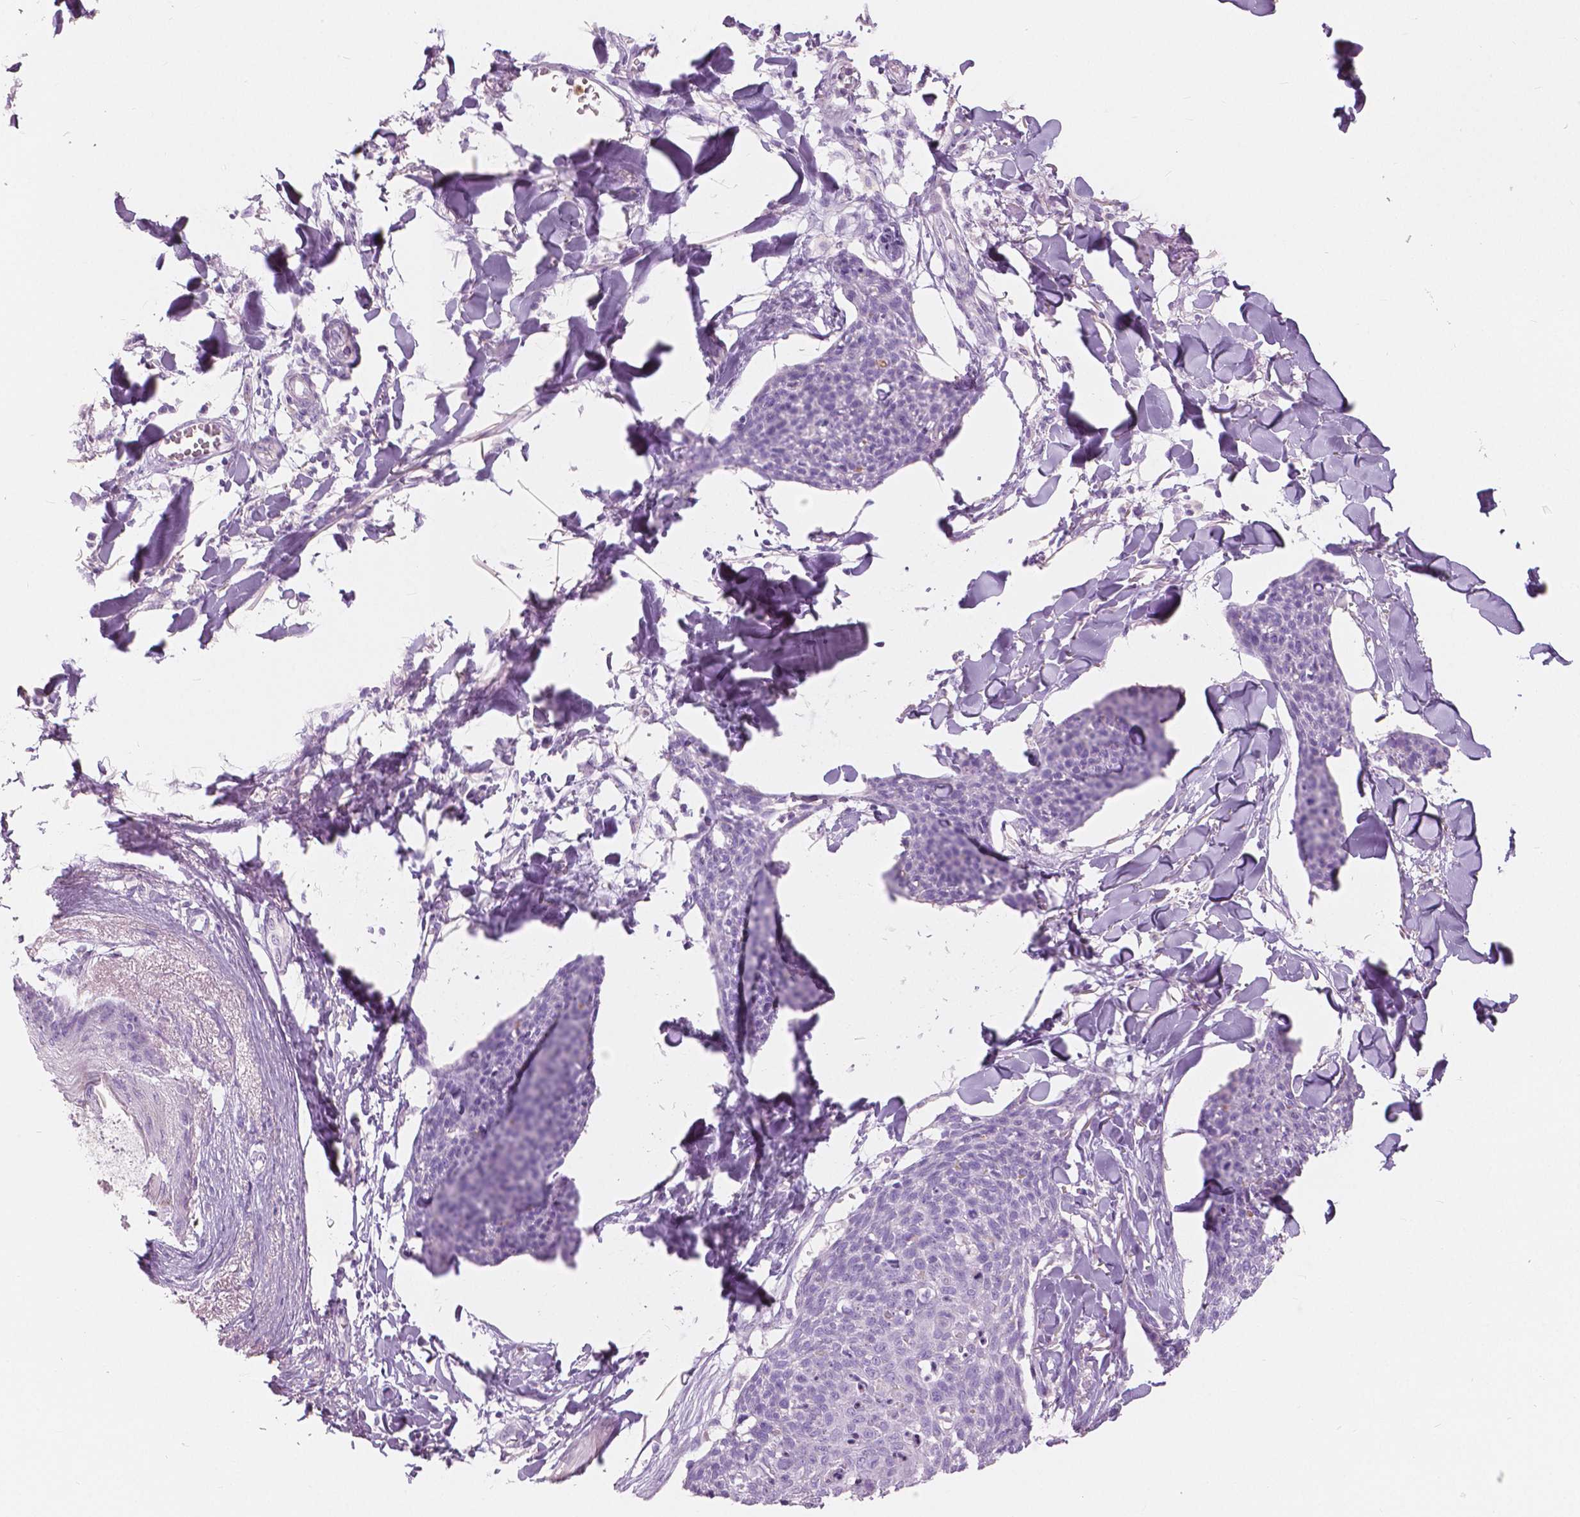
{"staining": {"intensity": "negative", "quantity": "none", "location": "none"}, "tissue": "skin cancer", "cell_type": "Tumor cells", "image_type": "cancer", "snomed": [{"axis": "morphology", "description": "Squamous cell carcinoma, NOS"}, {"axis": "topography", "description": "Skin"}, {"axis": "topography", "description": "Vulva"}], "caption": "There is no significant staining in tumor cells of skin cancer. (Brightfield microscopy of DAB (3,3'-diaminobenzidine) immunohistochemistry at high magnification).", "gene": "CXCR2", "patient": {"sex": "female", "age": 75}}